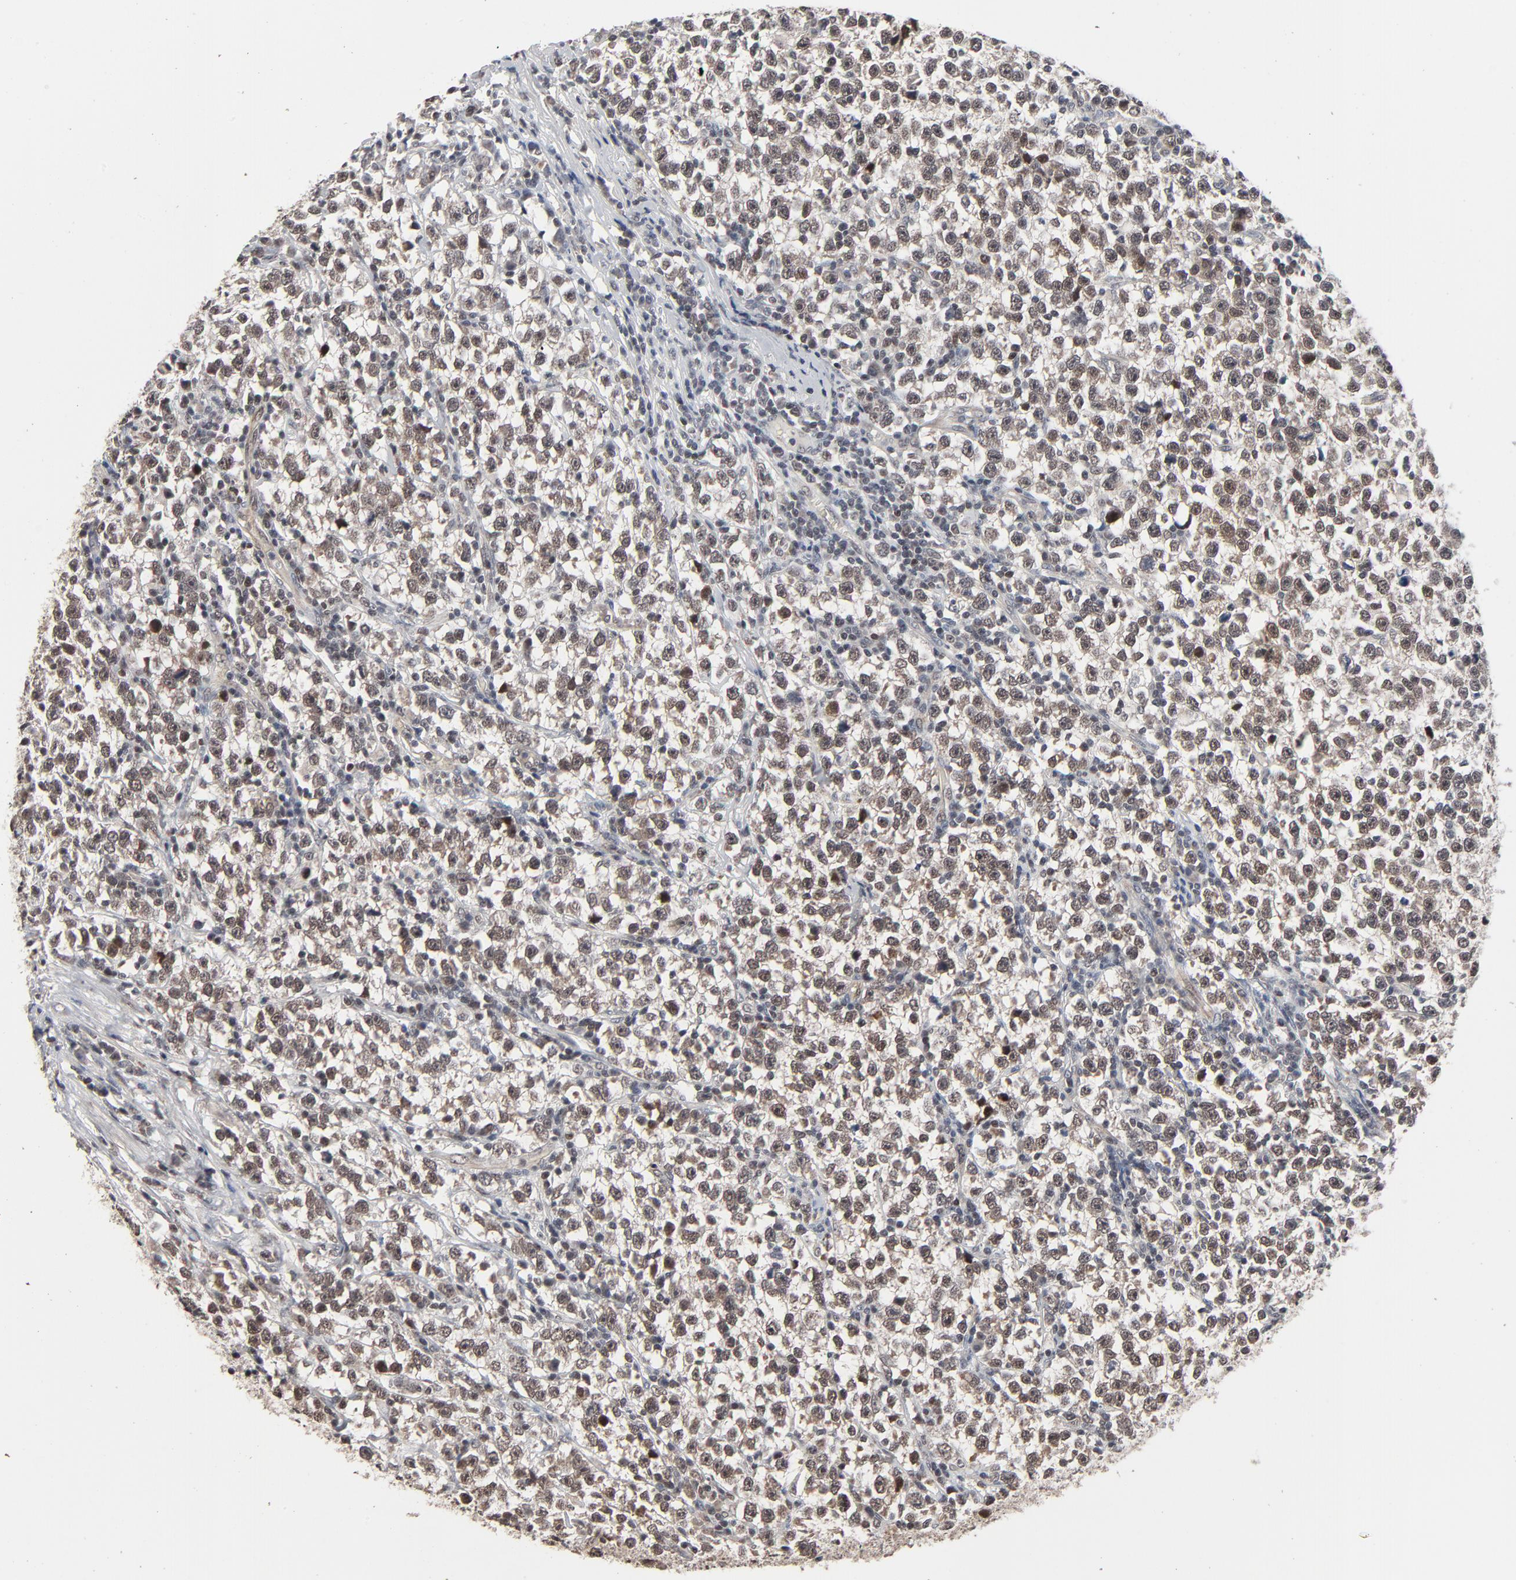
{"staining": {"intensity": "moderate", "quantity": "25%-75%", "location": "nuclear"}, "tissue": "testis cancer", "cell_type": "Tumor cells", "image_type": "cancer", "snomed": [{"axis": "morphology", "description": "Seminoma, NOS"}, {"axis": "topography", "description": "Testis"}], "caption": "An IHC photomicrograph of neoplastic tissue is shown. Protein staining in brown shows moderate nuclear positivity in seminoma (testis) within tumor cells.", "gene": "ZNF419", "patient": {"sex": "male", "age": 43}}